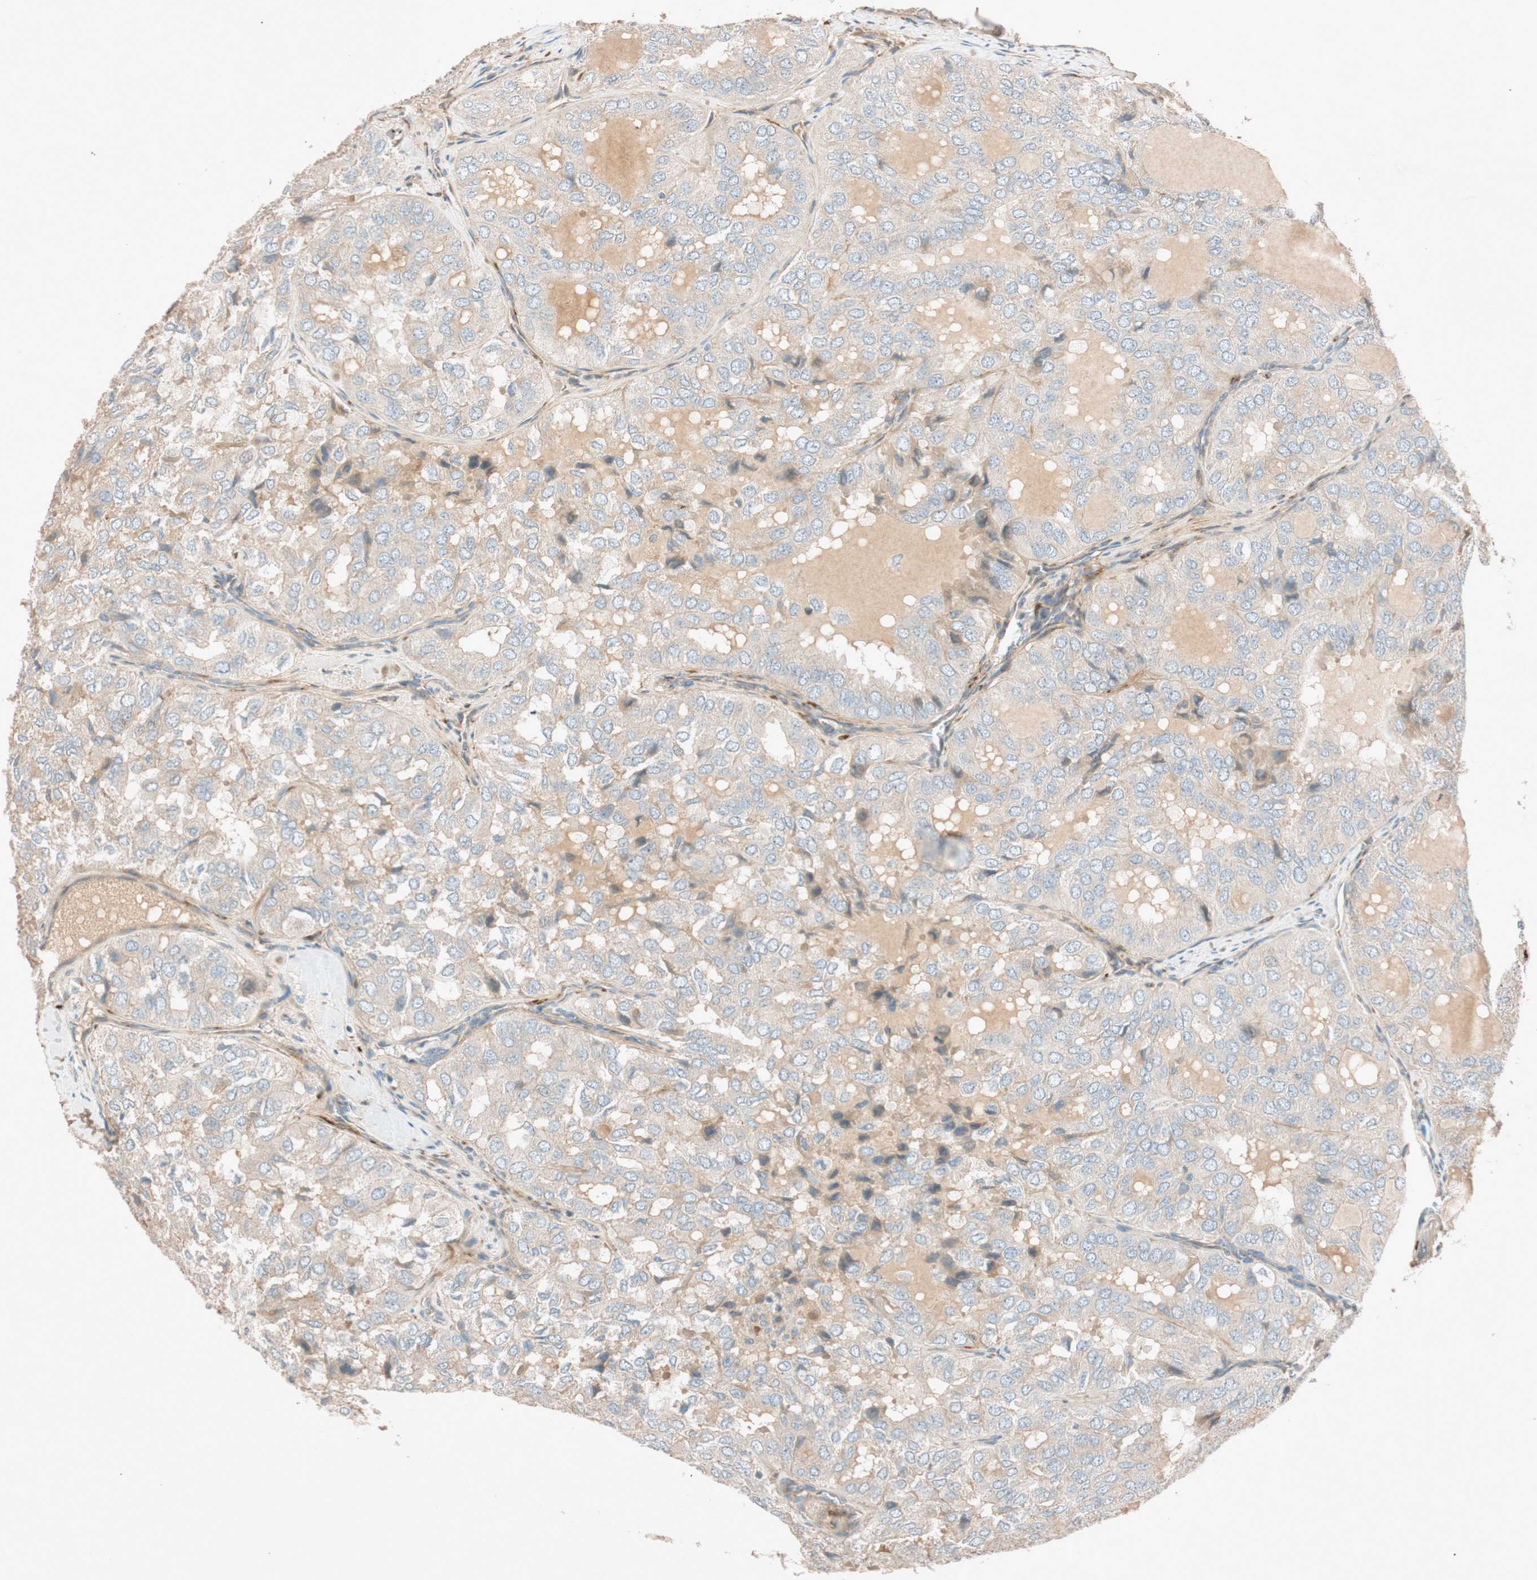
{"staining": {"intensity": "weak", "quantity": ">75%", "location": "cytoplasmic/membranous"}, "tissue": "thyroid cancer", "cell_type": "Tumor cells", "image_type": "cancer", "snomed": [{"axis": "morphology", "description": "Follicular adenoma carcinoma, NOS"}, {"axis": "topography", "description": "Thyroid gland"}], "caption": "A brown stain labels weak cytoplasmic/membranous expression of a protein in human thyroid cancer tumor cells.", "gene": "EPHA6", "patient": {"sex": "male", "age": 75}}